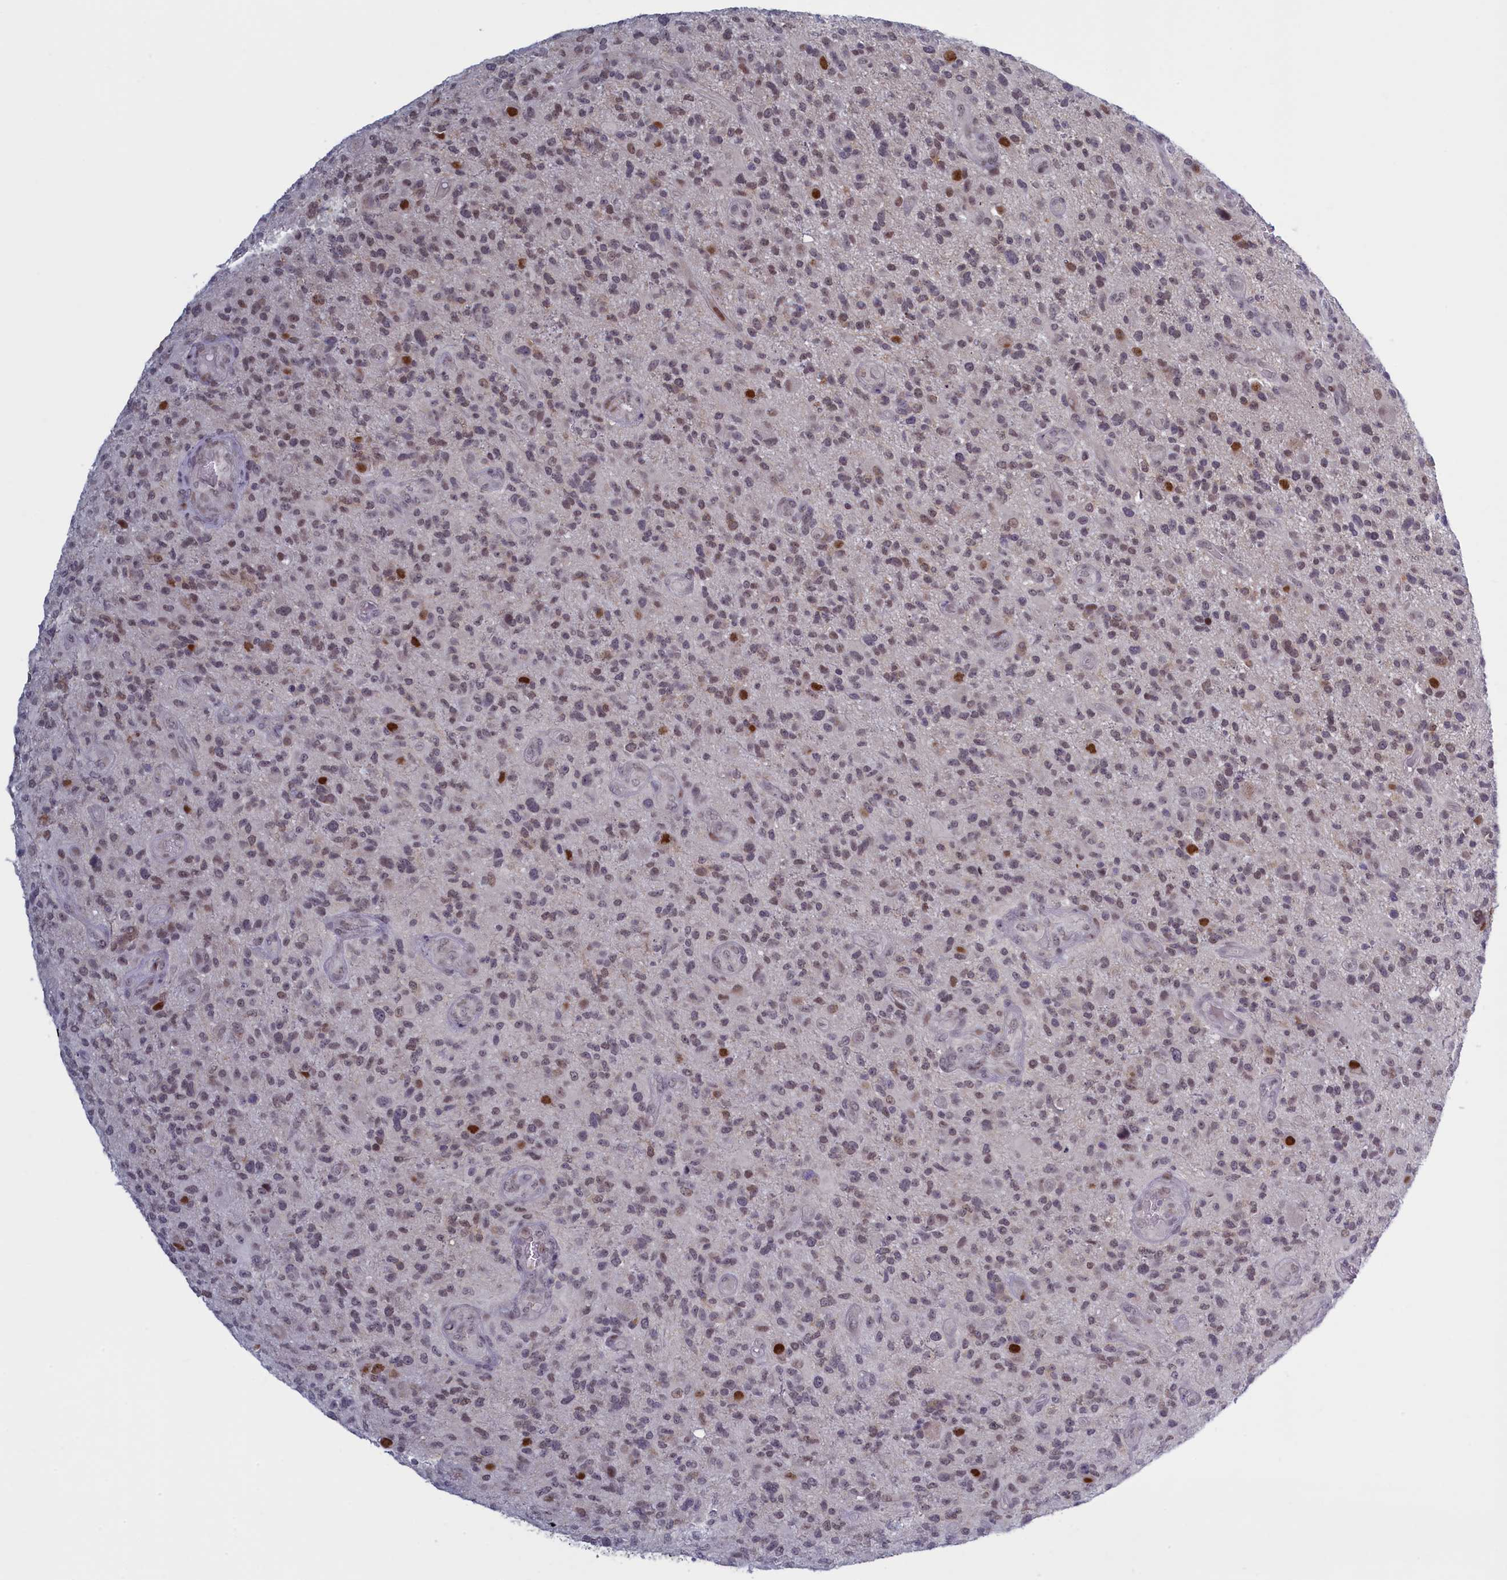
{"staining": {"intensity": "weak", "quantity": "25%-75%", "location": "nuclear"}, "tissue": "glioma", "cell_type": "Tumor cells", "image_type": "cancer", "snomed": [{"axis": "morphology", "description": "Glioma, malignant, High grade"}, {"axis": "topography", "description": "Brain"}], "caption": "The immunohistochemical stain highlights weak nuclear expression in tumor cells of malignant glioma (high-grade) tissue.", "gene": "ATF7IP2", "patient": {"sex": "male", "age": 47}}